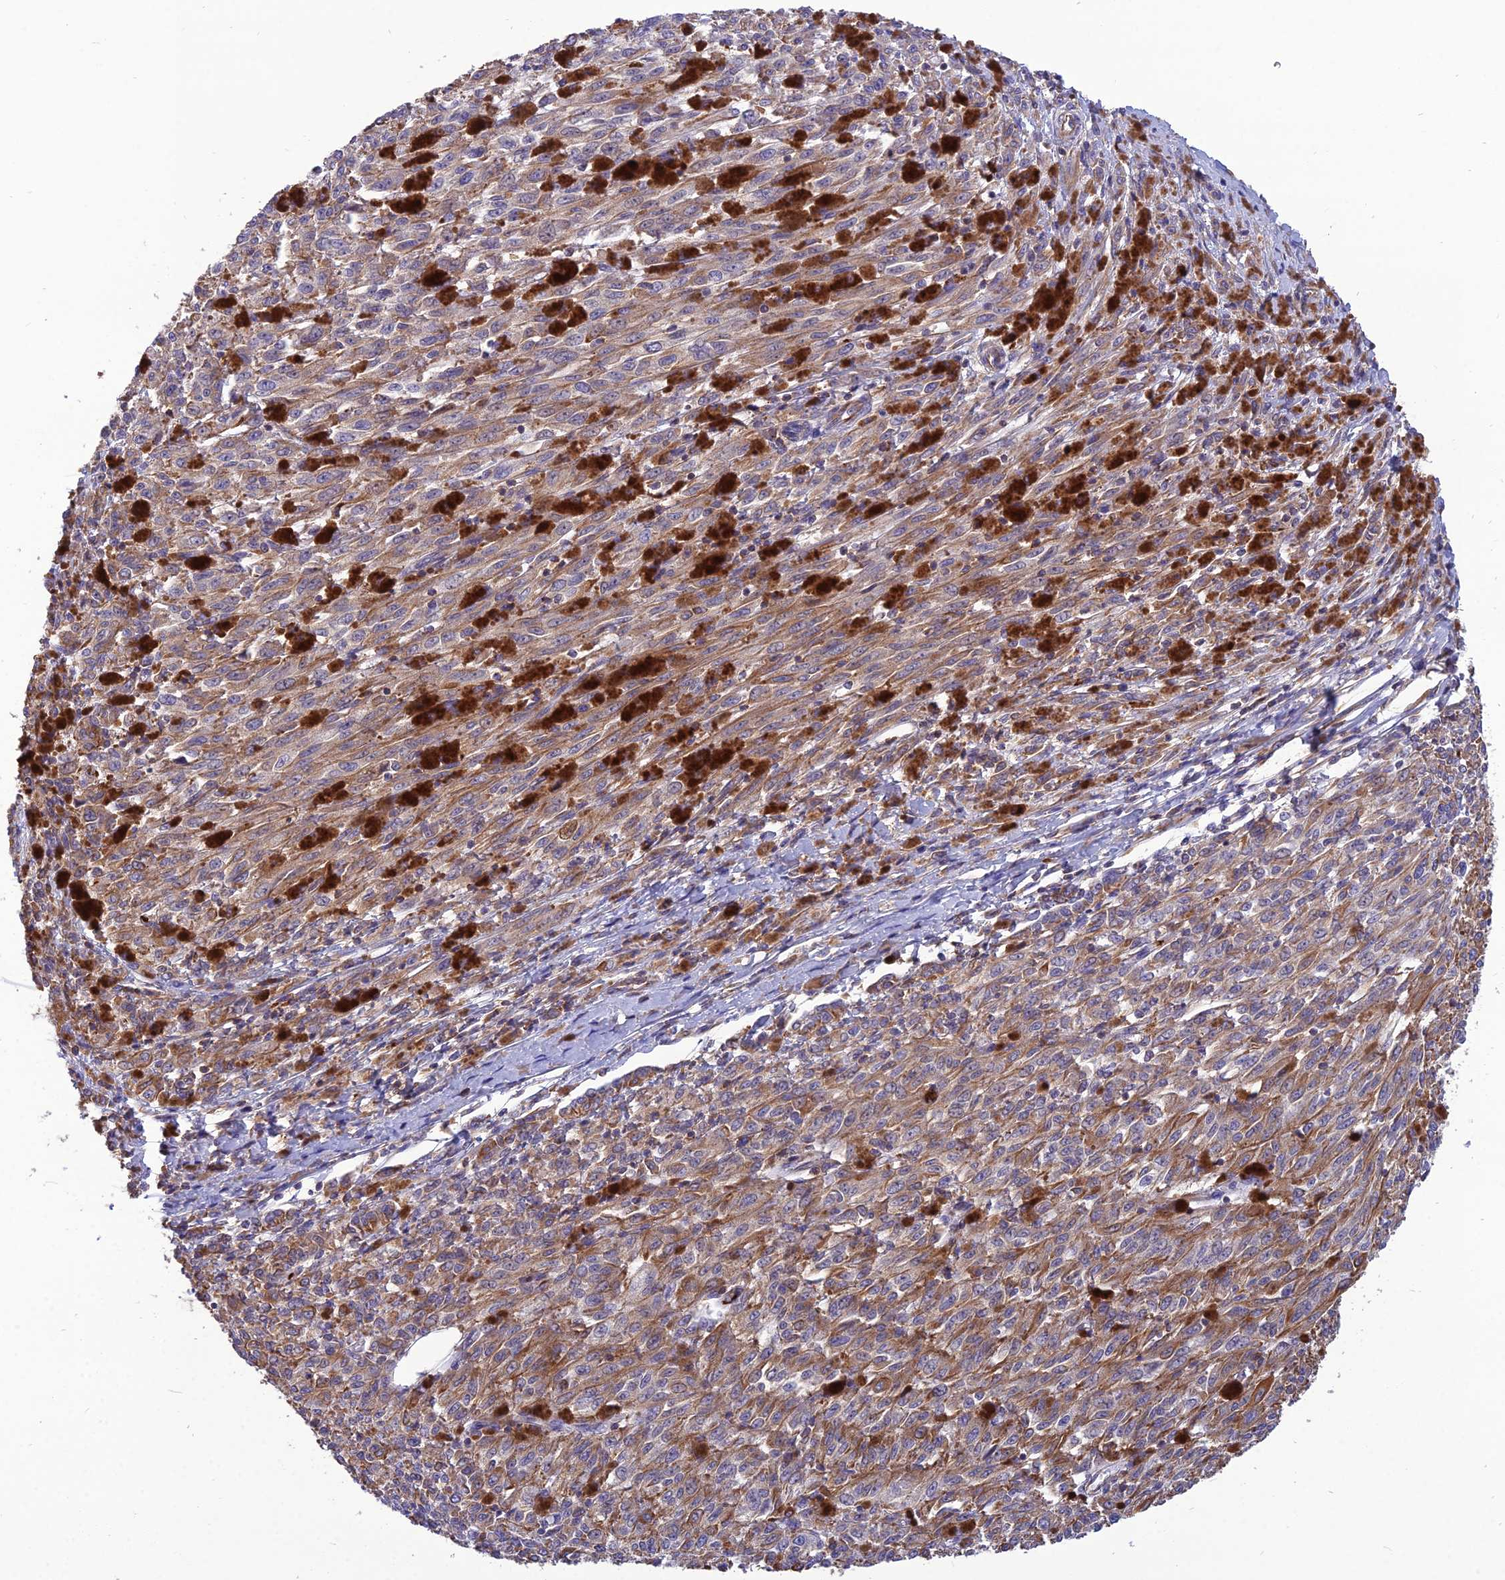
{"staining": {"intensity": "moderate", "quantity": ">75%", "location": "cytoplasmic/membranous"}, "tissue": "melanoma", "cell_type": "Tumor cells", "image_type": "cancer", "snomed": [{"axis": "morphology", "description": "Malignant melanoma, NOS"}, {"axis": "topography", "description": "Skin"}], "caption": "Melanoma stained with immunohistochemistry exhibits moderate cytoplasmic/membranous staining in approximately >75% of tumor cells. Ihc stains the protein of interest in brown and the nuclei are stained blue.", "gene": "PSMD11", "patient": {"sex": "female", "age": 52}}